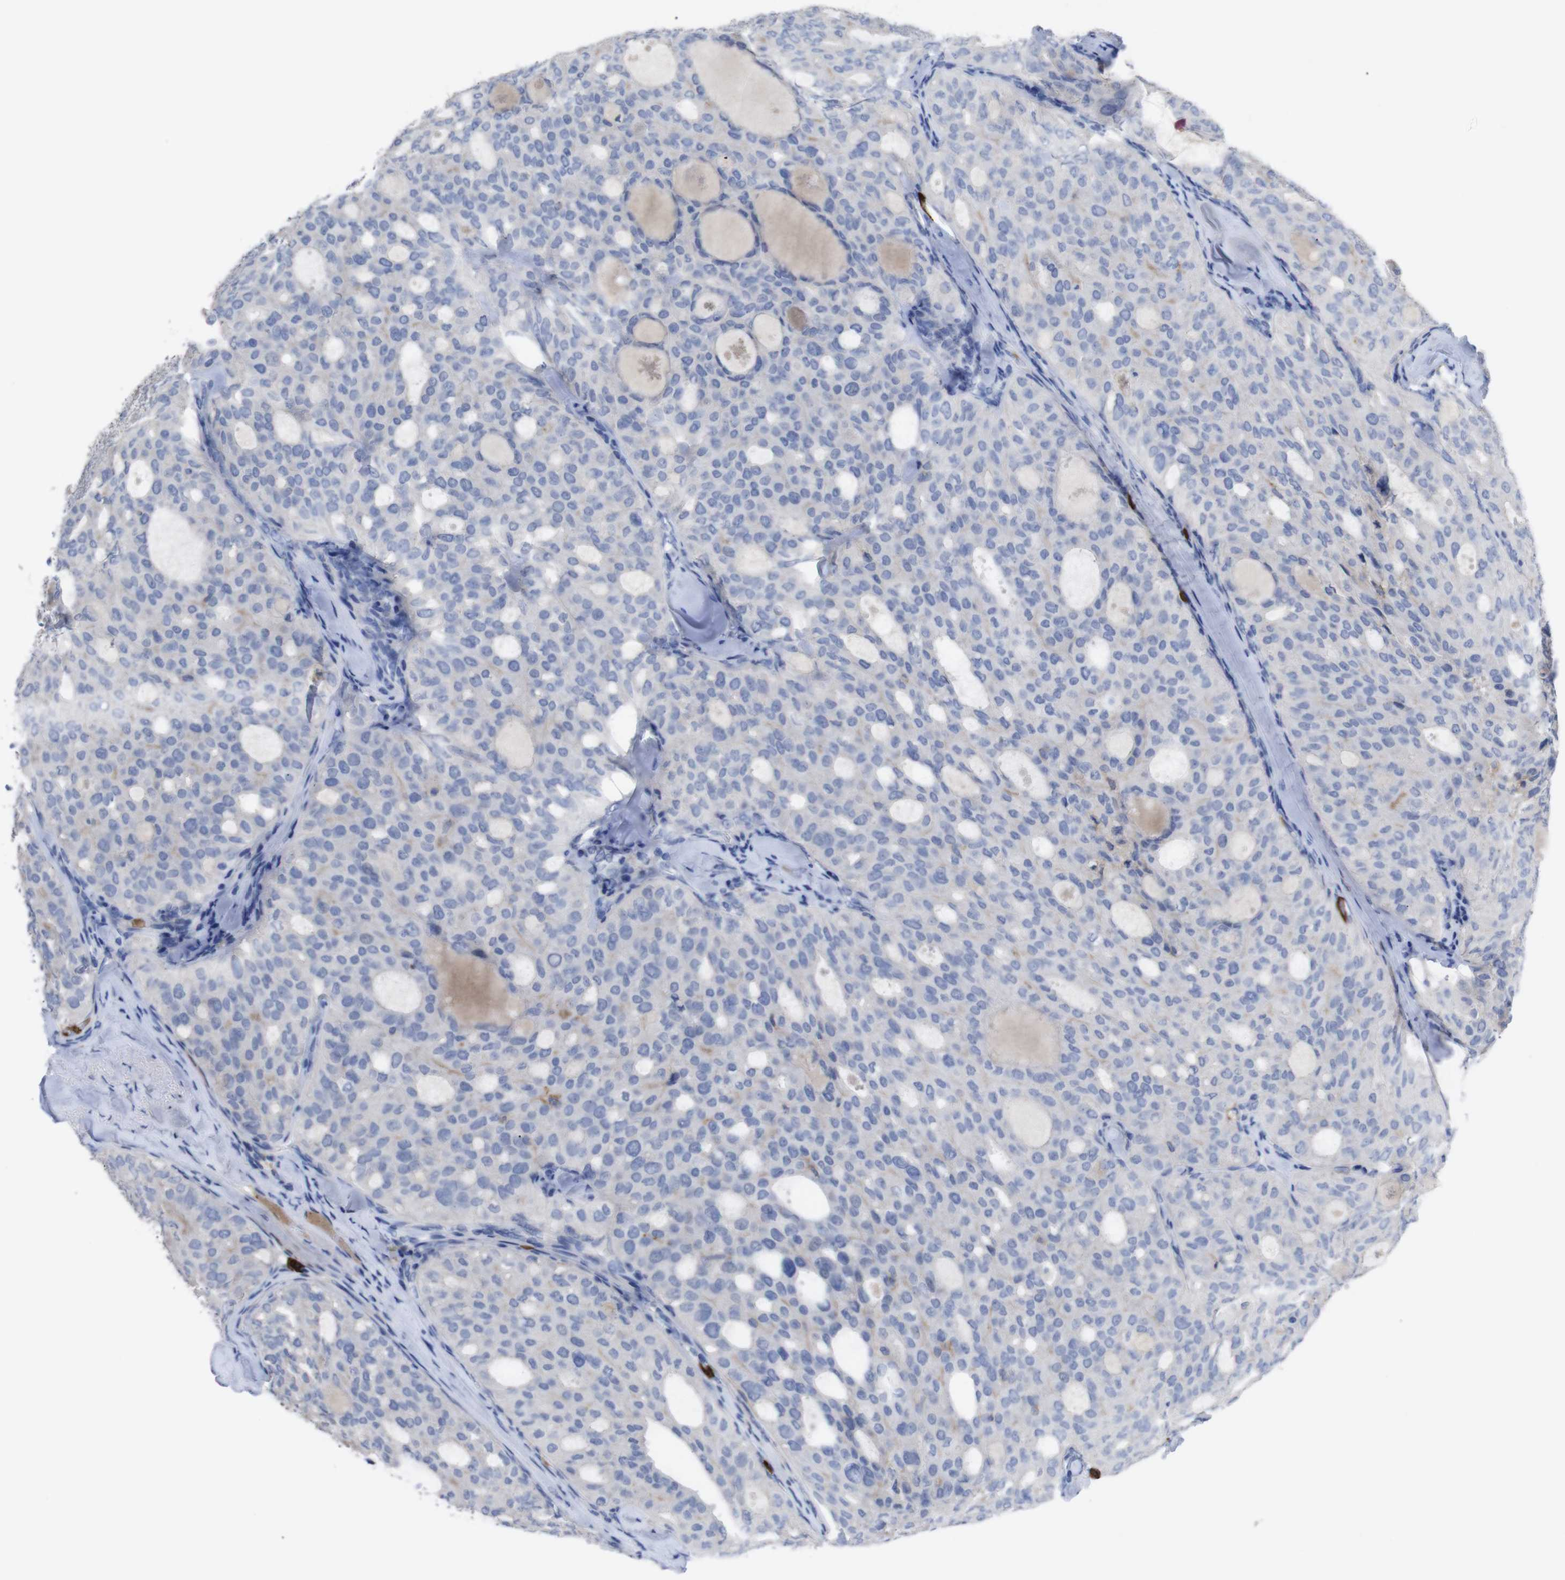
{"staining": {"intensity": "negative", "quantity": "none", "location": "none"}, "tissue": "thyroid cancer", "cell_type": "Tumor cells", "image_type": "cancer", "snomed": [{"axis": "morphology", "description": "Follicular adenoma carcinoma, NOS"}, {"axis": "topography", "description": "Thyroid gland"}], "caption": "Immunohistochemistry (IHC) histopathology image of neoplastic tissue: human thyroid follicular adenoma carcinoma stained with DAB exhibits no significant protein expression in tumor cells.", "gene": "C5AR1", "patient": {"sex": "male", "age": 75}}